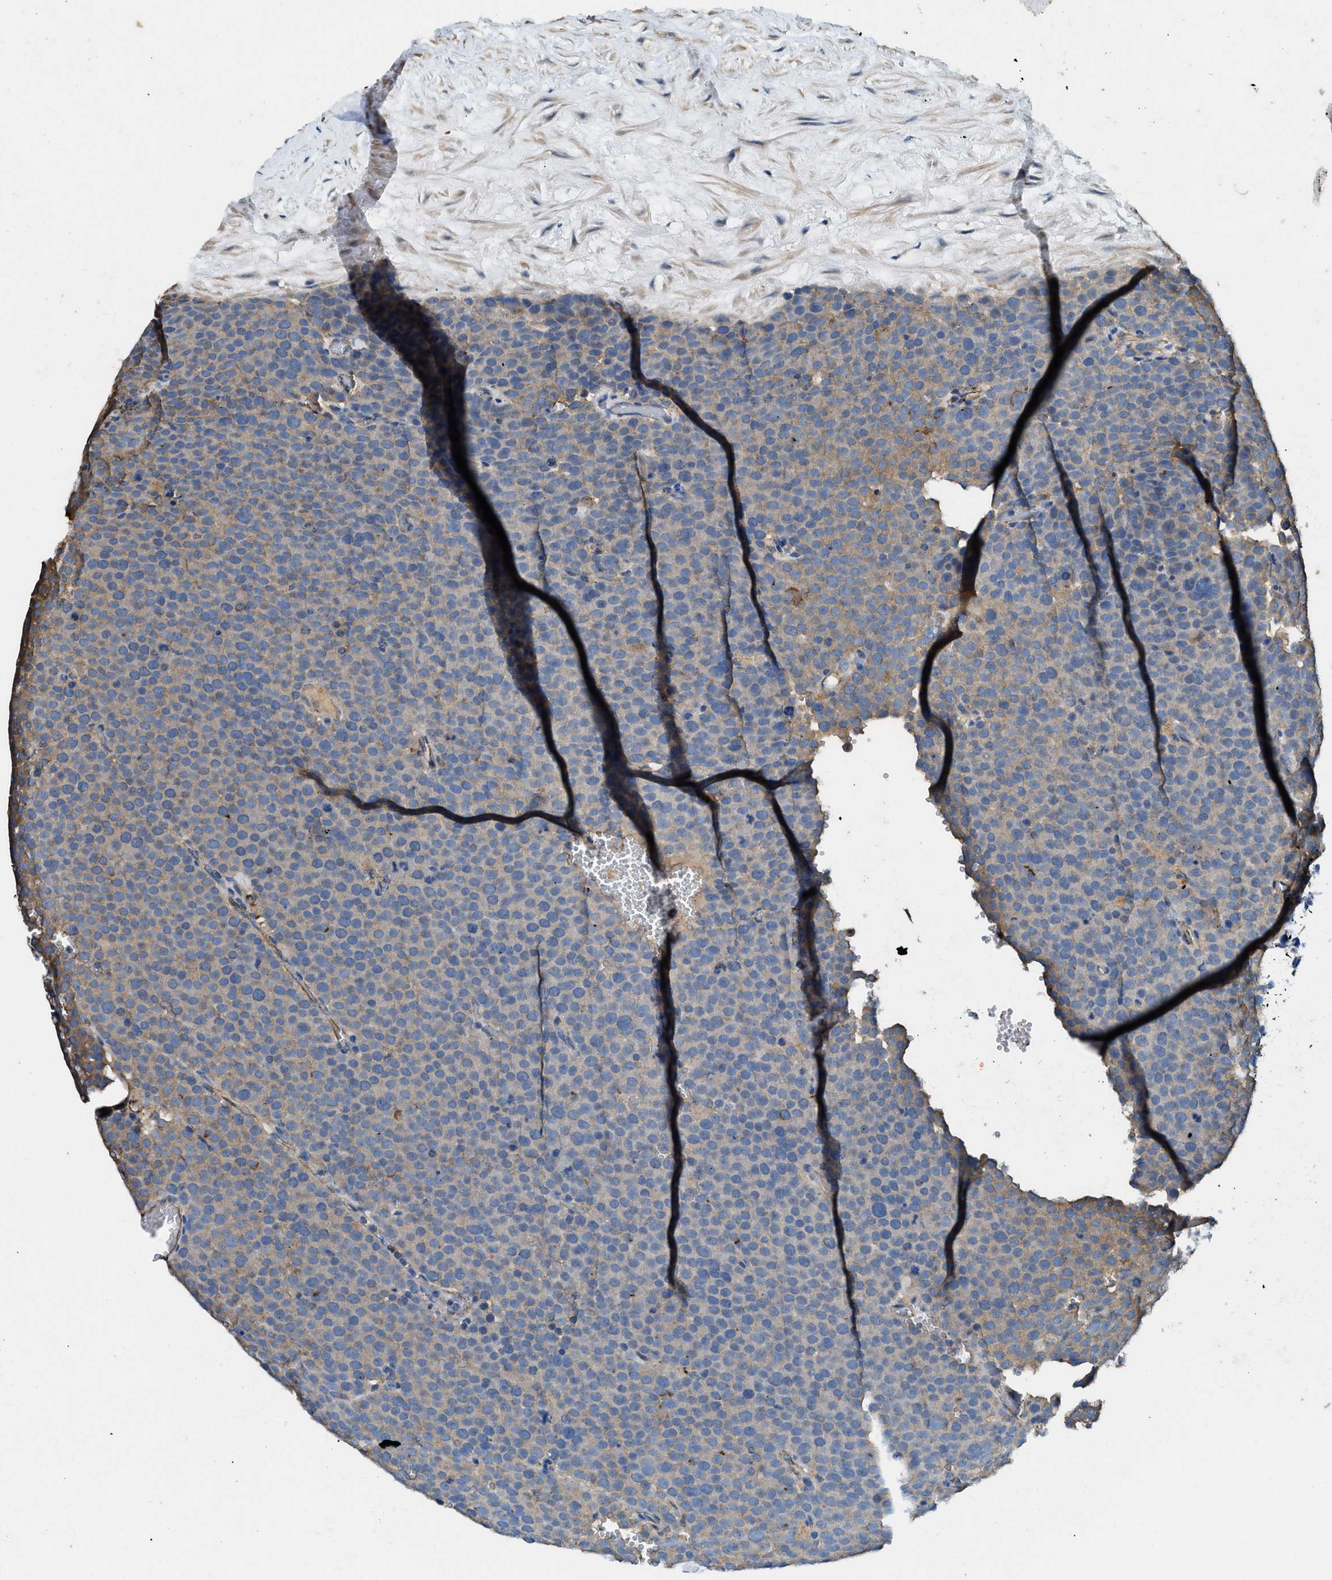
{"staining": {"intensity": "weak", "quantity": ">75%", "location": "cytoplasmic/membranous"}, "tissue": "testis cancer", "cell_type": "Tumor cells", "image_type": "cancer", "snomed": [{"axis": "morphology", "description": "Normal tissue, NOS"}, {"axis": "morphology", "description": "Seminoma, NOS"}, {"axis": "topography", "description": "Testis"}], "caption": "Weak cytoplasmic/membranous protein expression is present in approximately >75% of tumor cells in testis cancer.", "gene": "CDK15", "patient": {"sex": "male", "age": 71}}